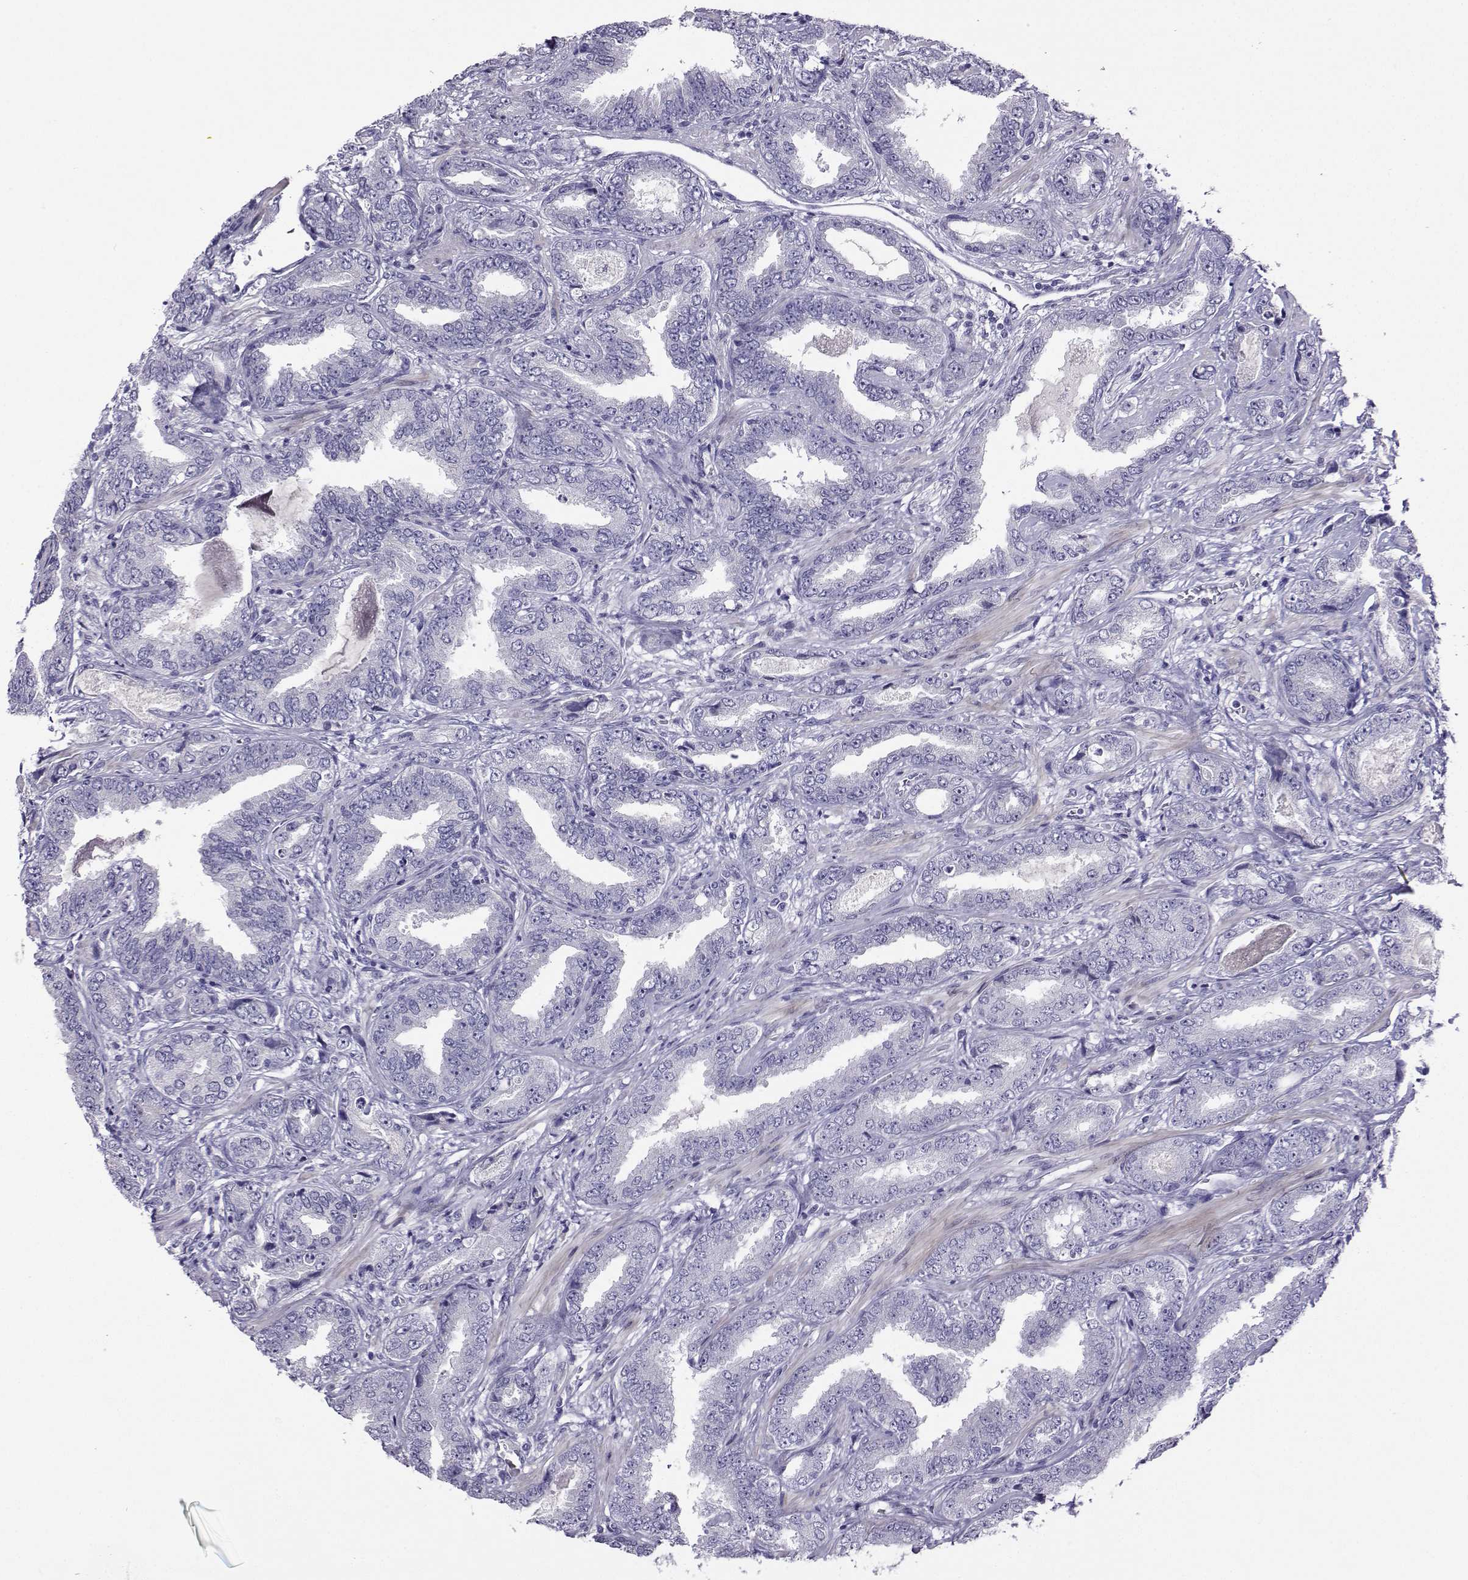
{"staining": {"intensity": "negative", "quantity": "none", "location": "none"}, "tissue": "prostate cancer", "cell_type": "Tumor cells", "image_type": "cancer", "snomed": [{"axis": "morphology", "description": "Adenocarcinoma, Low grade"}, {"axis": "topography", "description": "Prostate"}], "caption": "A histopathology image of human low-grade adenocarcinoma (prostate) is negative for staining in tumor cells. (Stains: DAB immunohistochemistry with hematoxylin counter stain, Microscopy: brightfield microscopy at high magnification).", "gene": "FBXO24", "patient": {"sex": "male", "age": 68}}